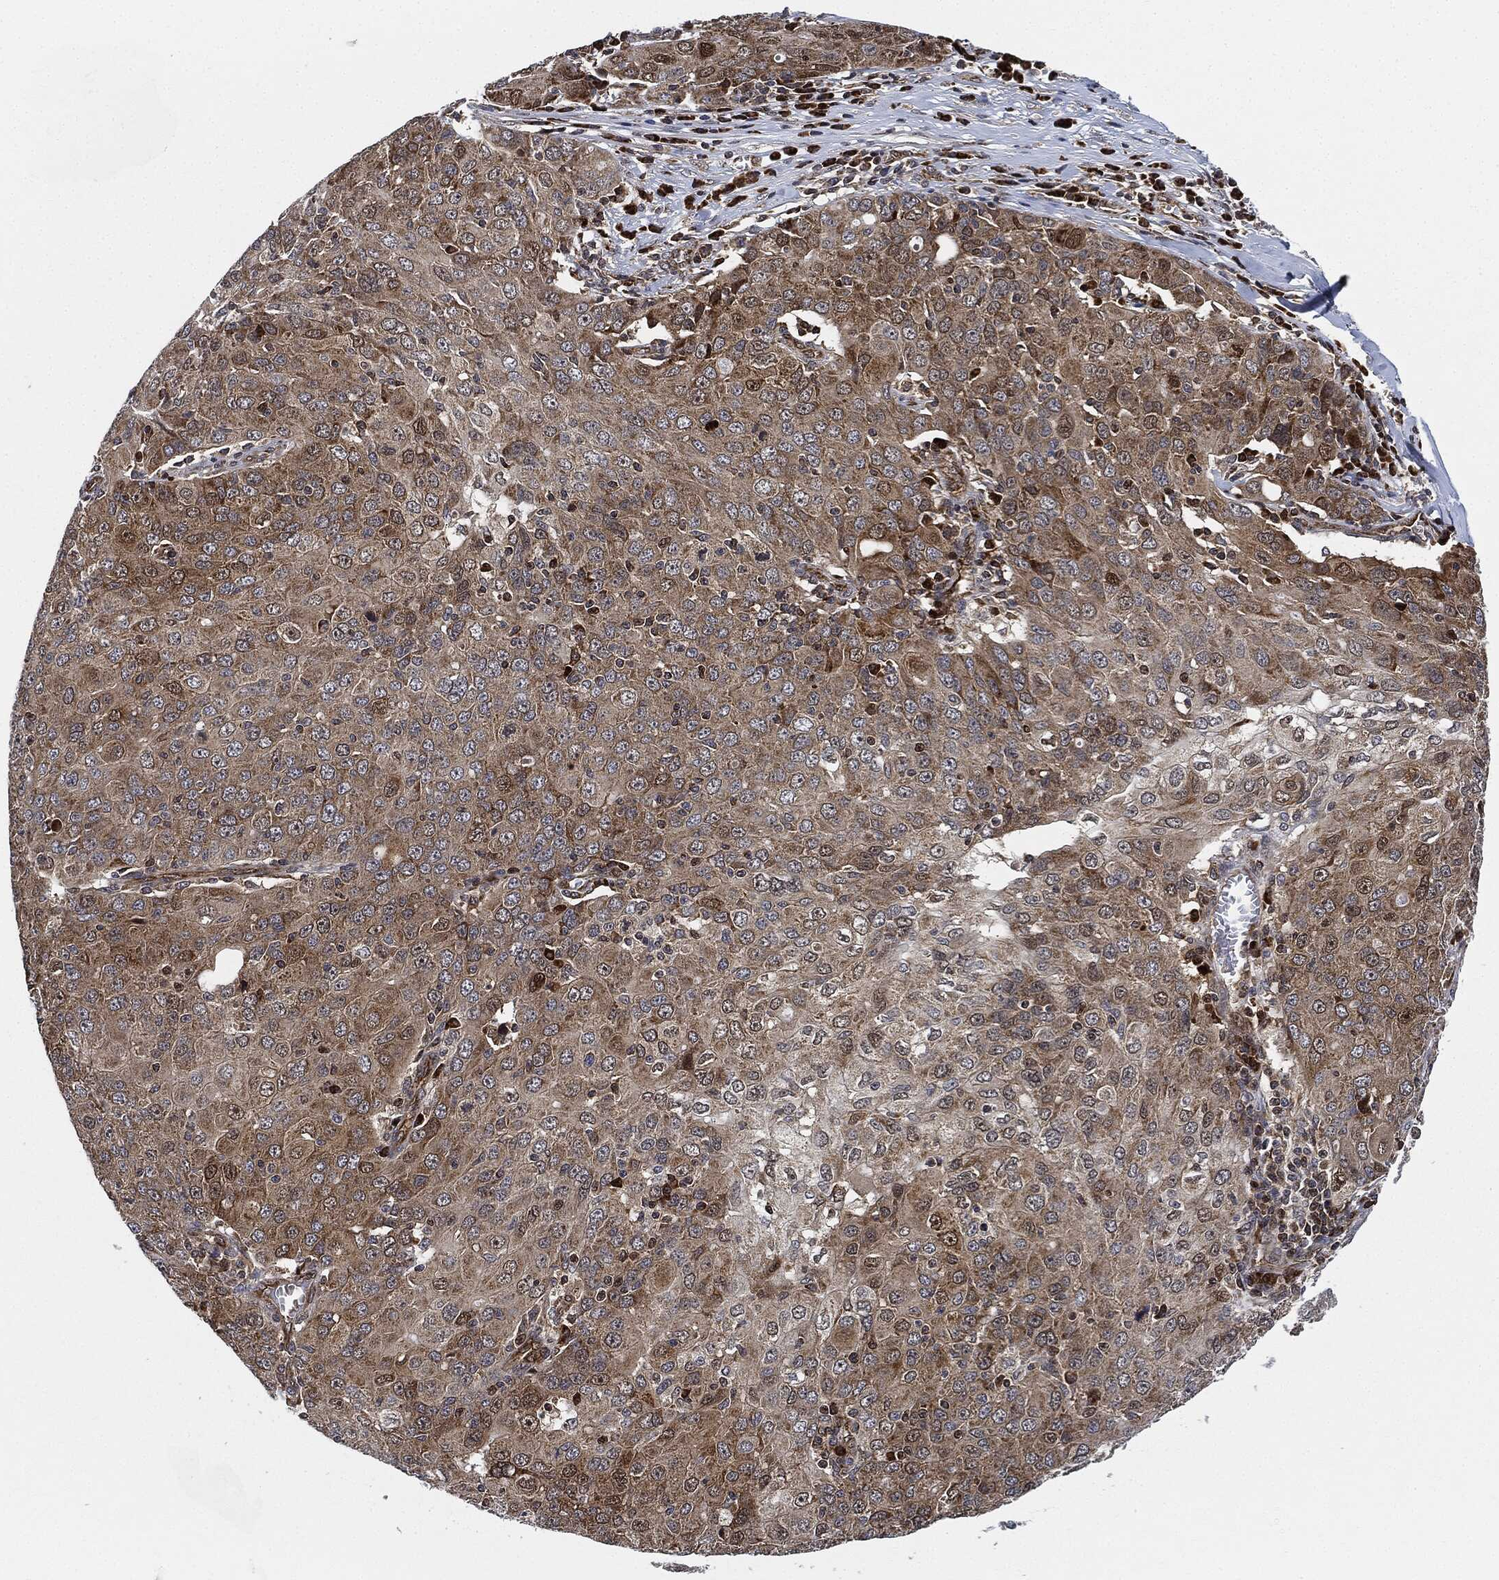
{"staining": {"intensity": "weak", "quantity": "25%-75%", "location": "cytoplasmic/membranous"}, "tissue": "ovarian cancer", "cell_type": "Tumor cells", "image_type": "cancer", "snomed": [{"axis": "morphology", "description": "Carcinoma, endometroid"}, {"axis": "topography", "description": "Ovary"}], "caption": "Immunohistochemistry (DAB) staining of human ovarian cancer (endometroid carcinoma) shows weak cytoplasmic/membranous protein positivity in approximately 25%-75% of tumor cells.", "gene": "RNASEL", "patient": {"sex": "female", "age": 50}}